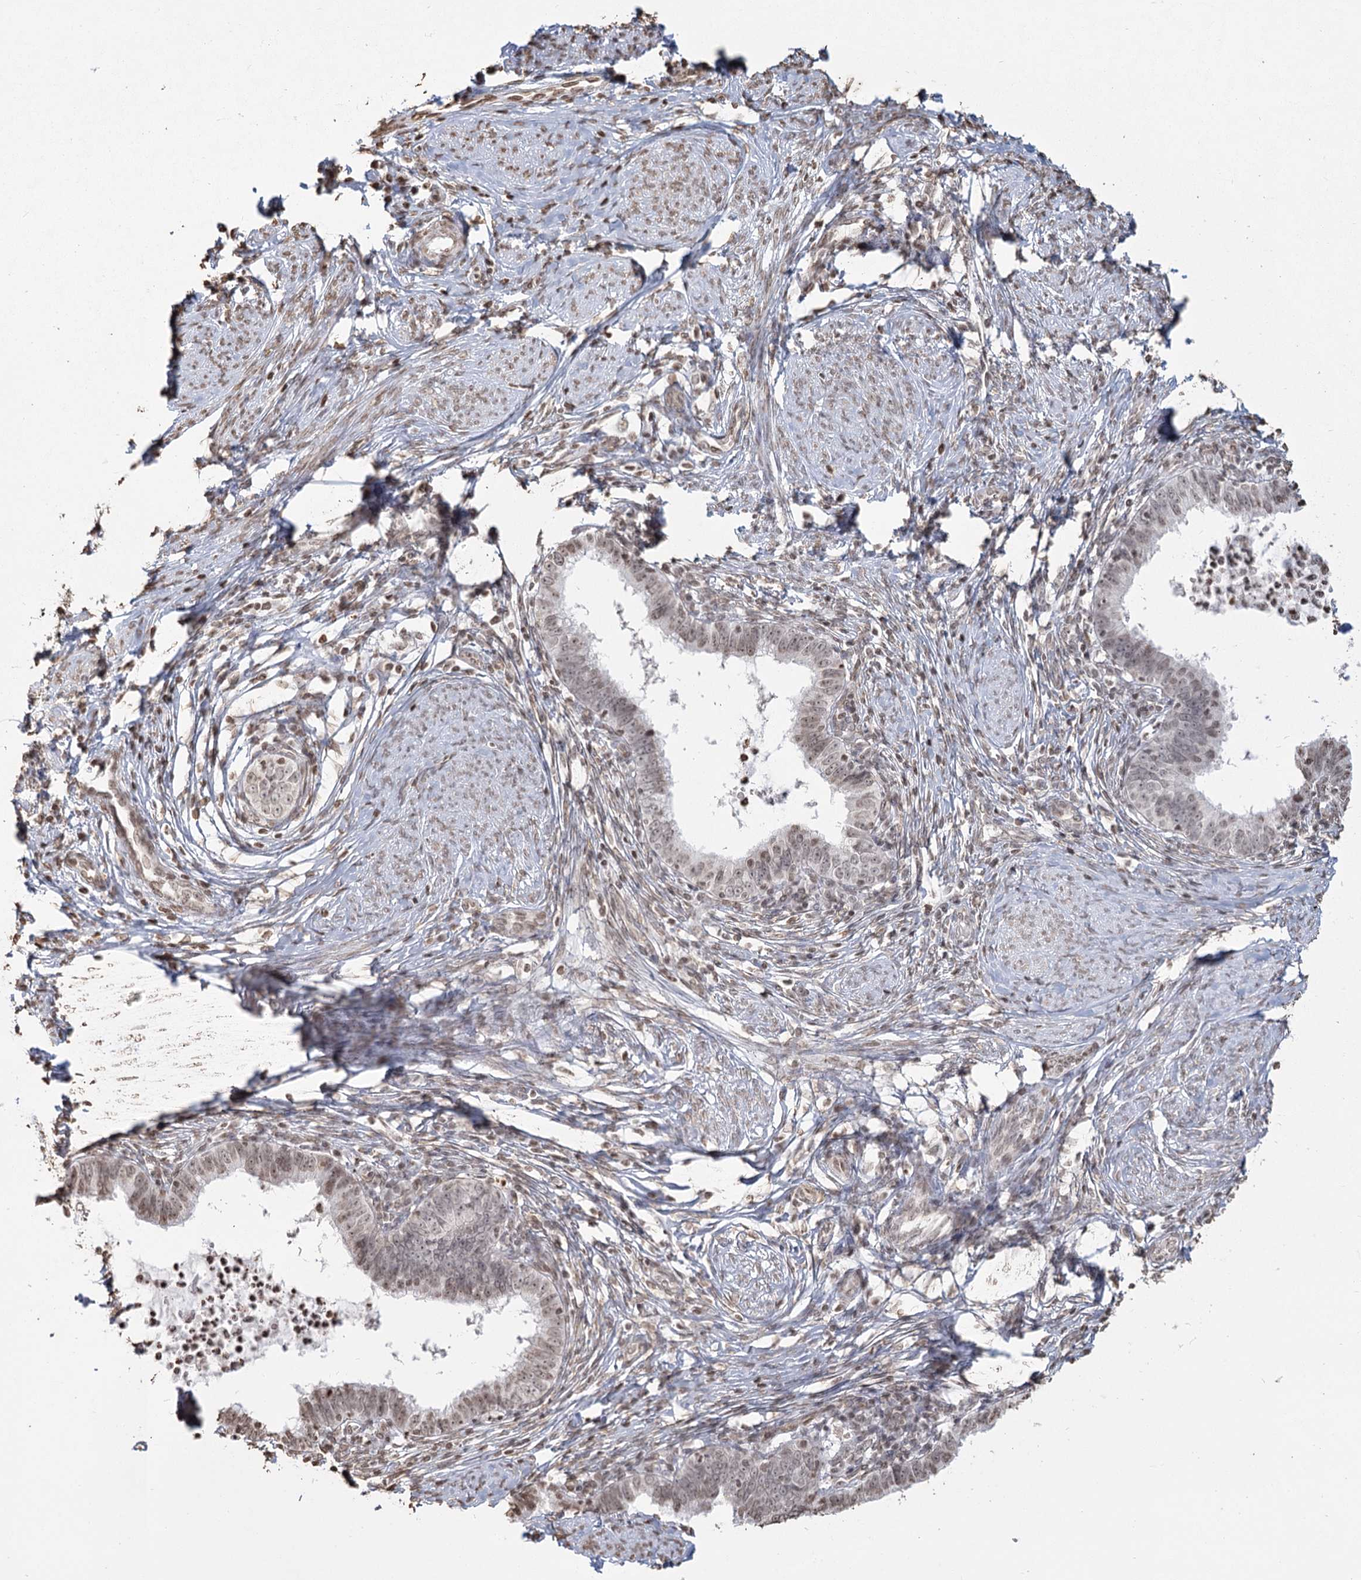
{"staining": {"intensity": "weak", "quantity": "25%-75%", "location": "nuclear"}, "tissue": "cervical cancer", "cell_type": "Tumor cells", "image_type": "cancer", "snomed": [{"axis": "morphology", "description": "Adenocarcinoma, NOS"}, {"axis": "topography", "description": "Cervix"}], "caption": "The image reveals staining of cervical adenocarcinoma, revealing weak nuclear protein positivity (brown color) within tumor cells.", "gene": "FAM13A", "patient": {"sex": "female", "age": 36}}